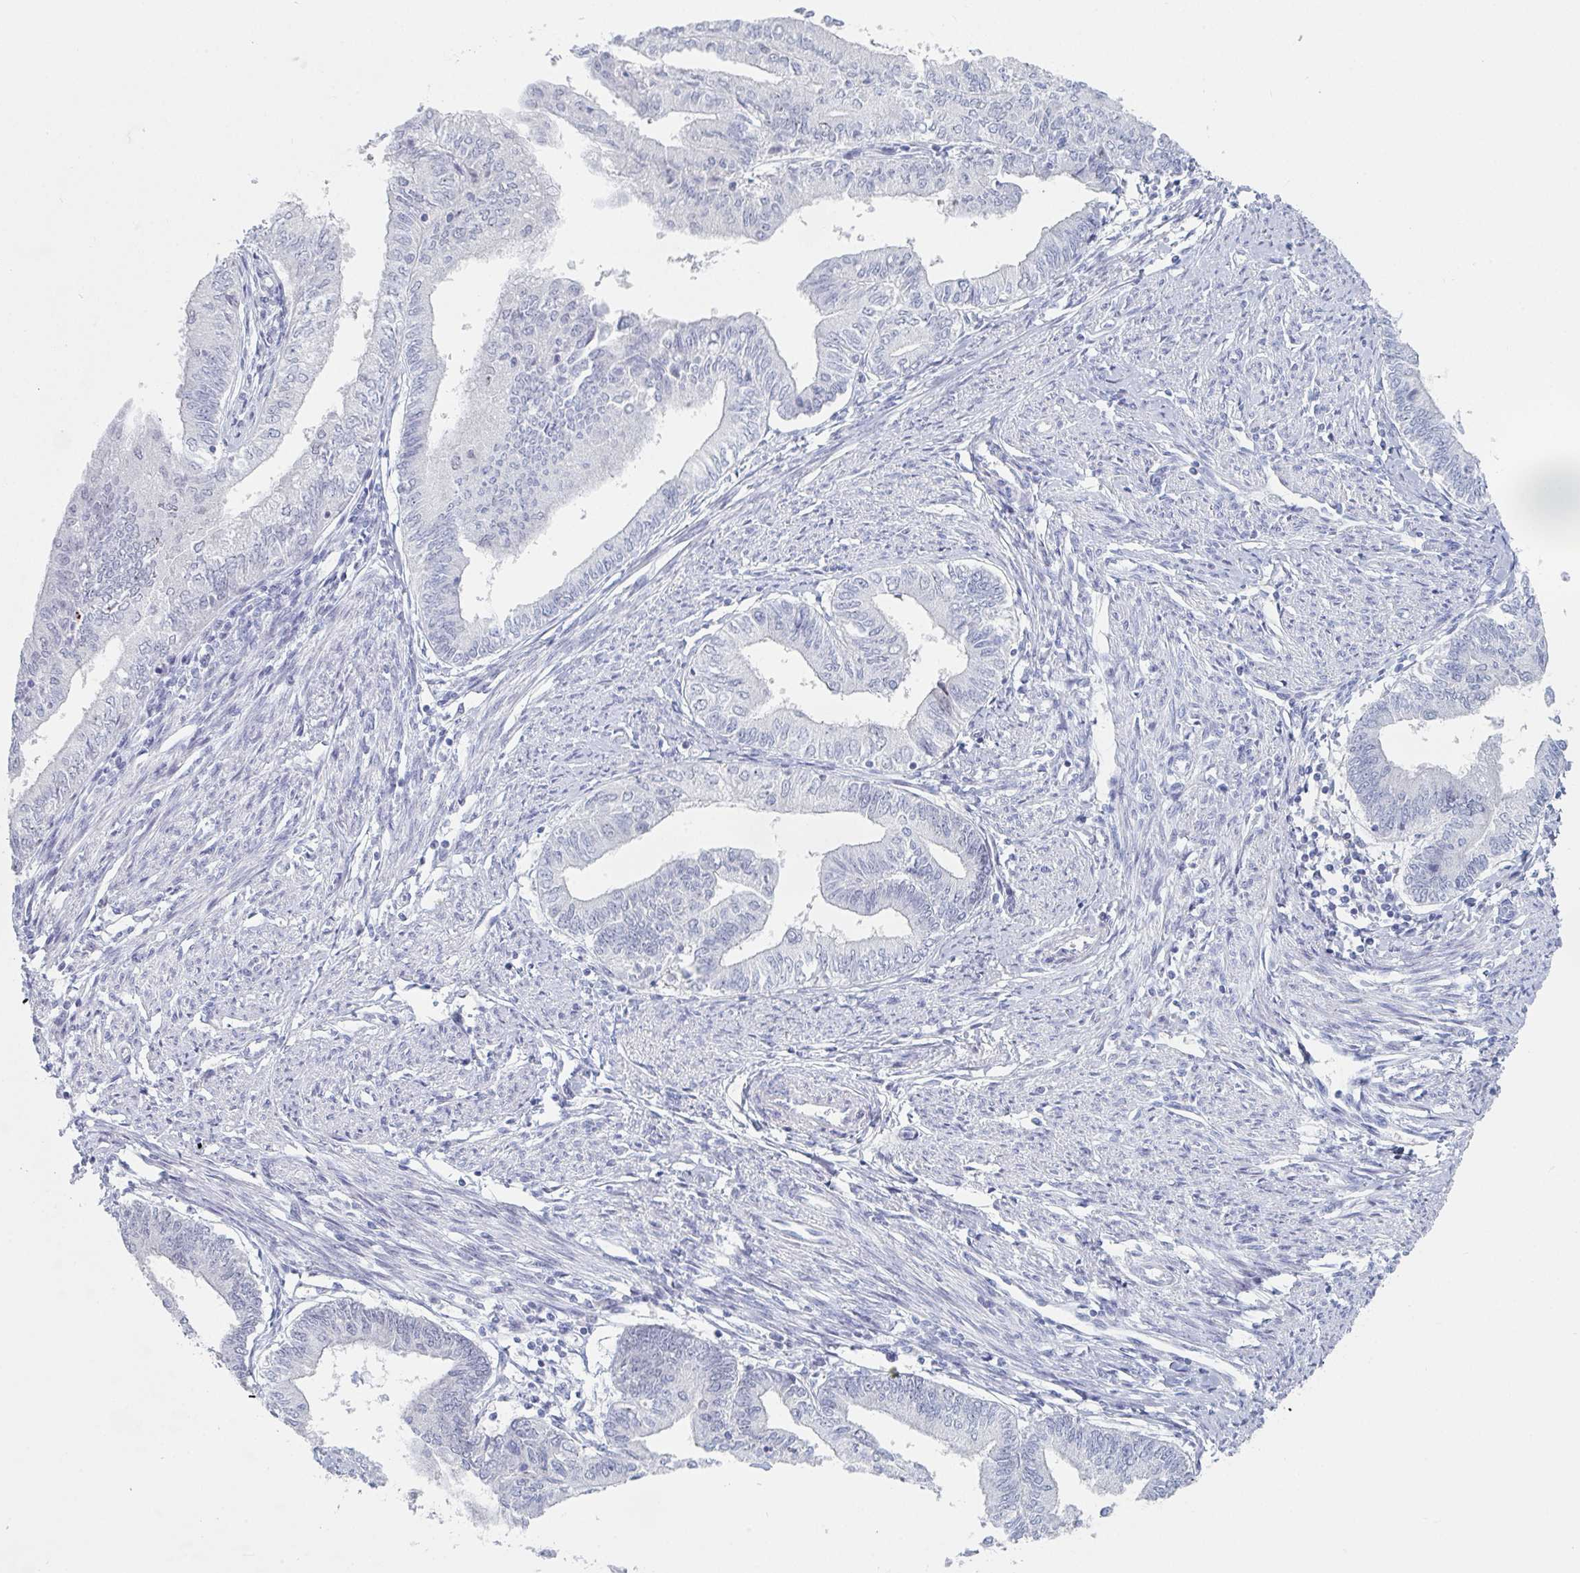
{"staining": {"intensity": "negative", "quantity": "none", "location": "none"}, "tissue": "endometrial cancer", "cell_type": "Tumor cells", "image_type": "cancer", "snomed": [{"axis": "morphology", "description": "Adenocarcinoma, NOS"}, {"axis": "topography", "description": "Endometrium"}], "caption": "This is an IHC photomicrograph of human endometrial adenocarcinoma. There is no positivity in tumor cells.", "gene": "NR1H2", "patient": {"sex": "female", "age": 66}}